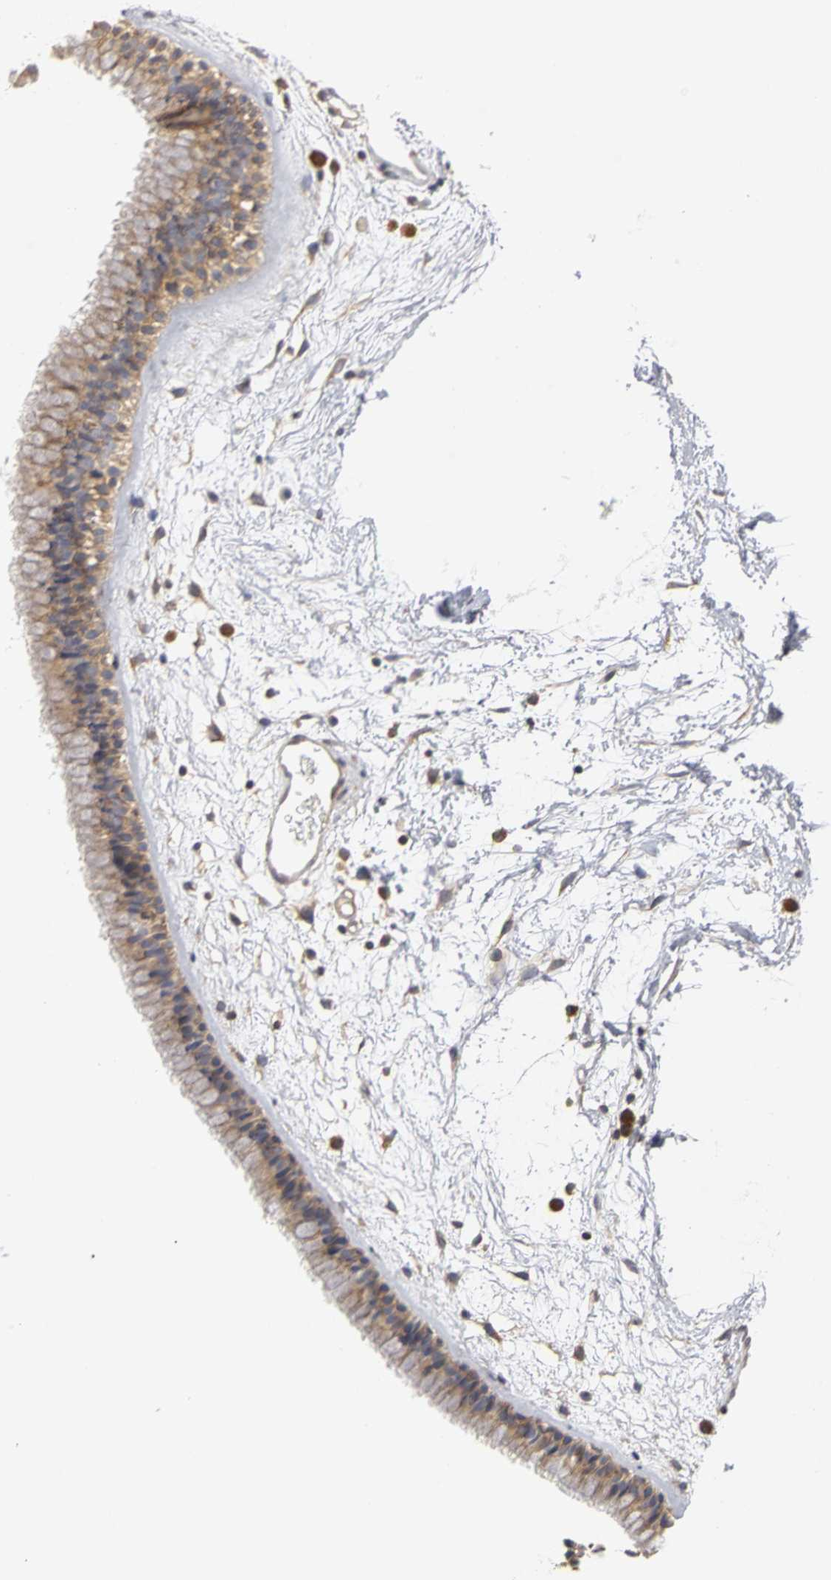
{"staining": {"intensity": "moderate", "quantity": ">75%", "location": "cytoplasmic/membranous"}, "tissue": "nasopharynx", "cell_type": "Respiratory epithelial cells", "image_type": "normal", "snomed": [{"axis": "morphology", "description": "Normal tissue, NOS"}, {"axis": "morphology", "description": "Inflammation, NOS"}, {"axis": "topography", "description": "Nasopharynx"}], "caption": "This photomicrograph shows immunohistochemistry staining of normal nasopharynx, with medium moderate cytoplasmic/membranous staining in approximately >75% of respiratory epithelial cells.", "gene": "IRAK1", "patient": {"sex": "male", "age": 48}}